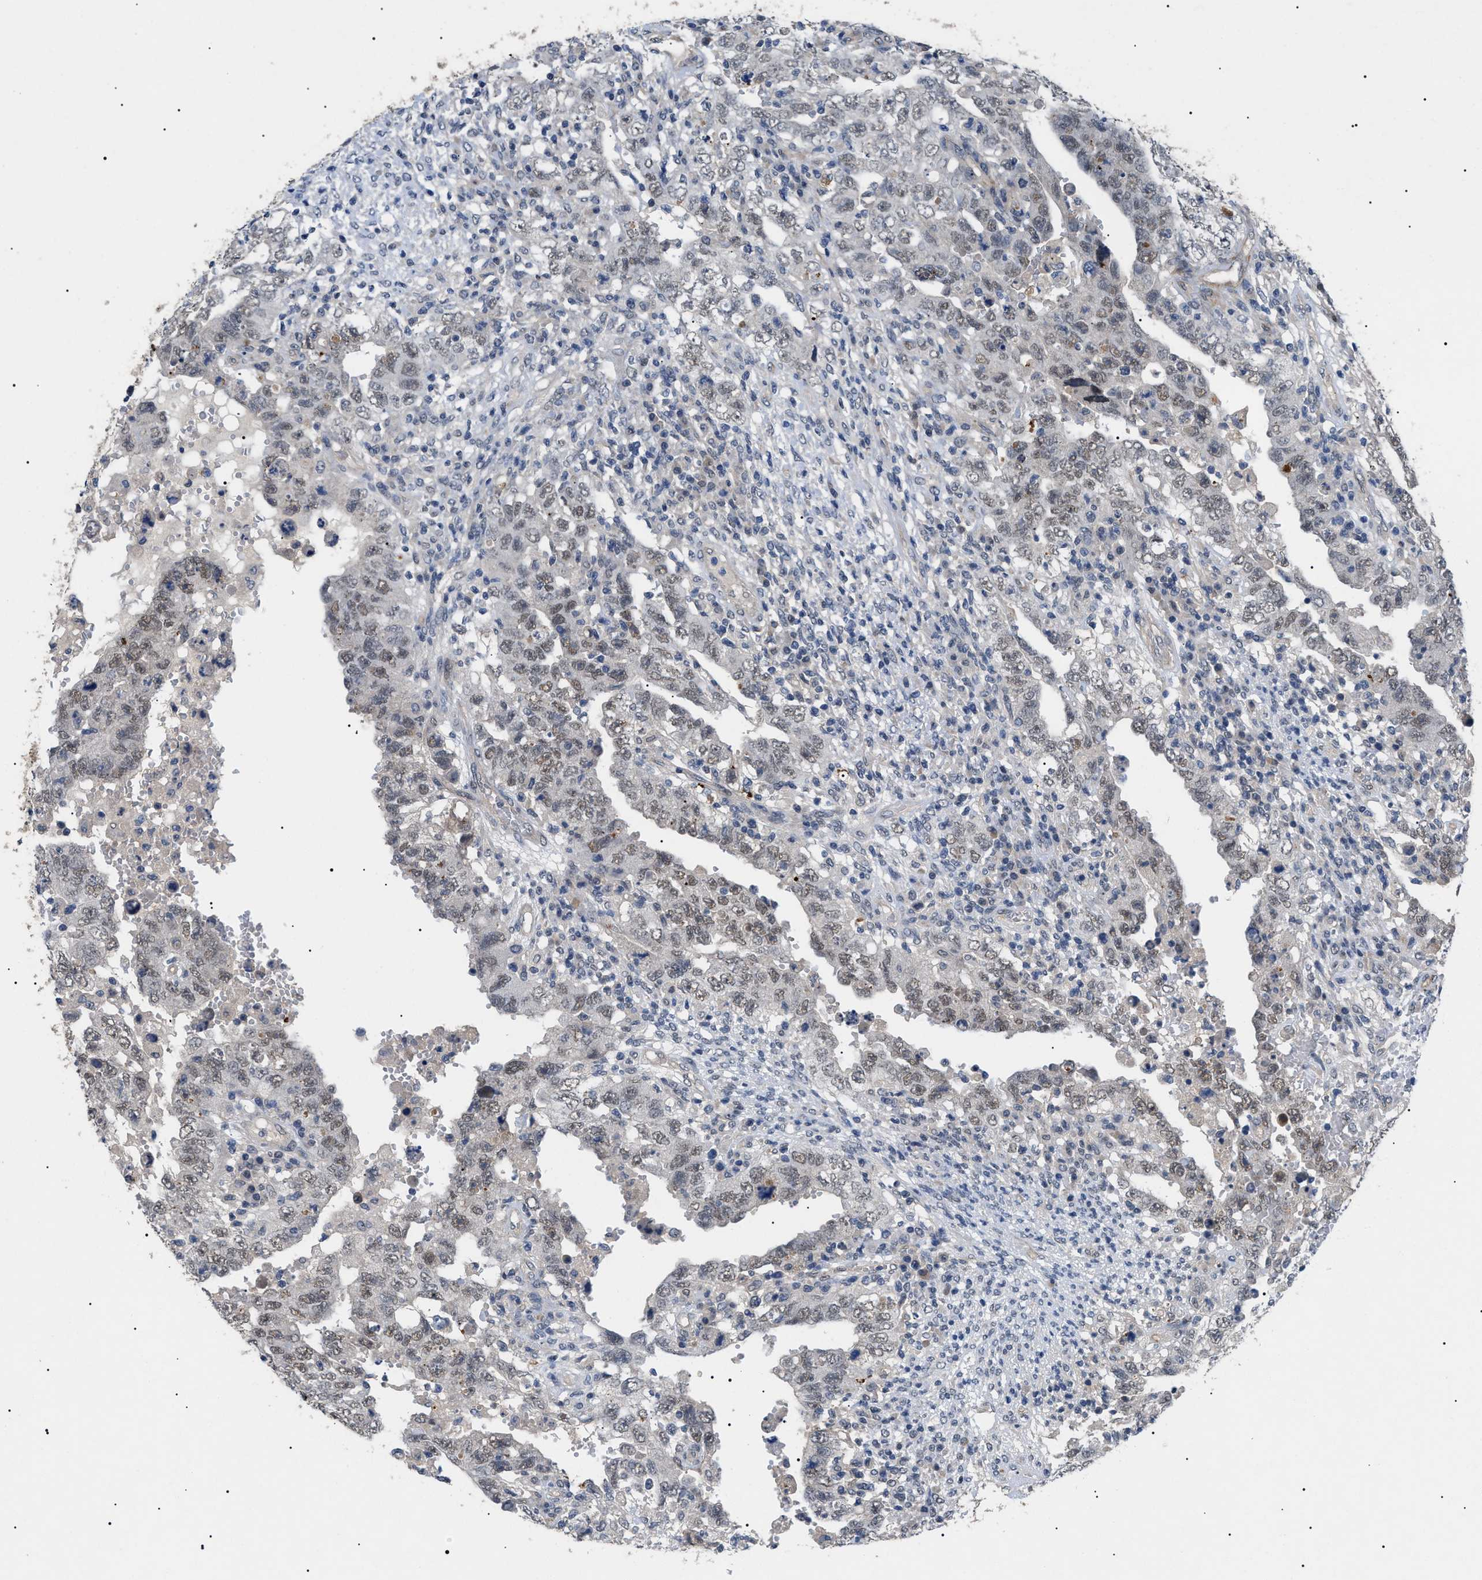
{"staining": {"intensity": "weak", "quantity": ">75%", "location": "nuclear"}, "tissue": "testis cancer", "cell_type": "Tumor cells", "image_type": "cancer", "snomed": [{"axis": "morphology", "description": "Carcinoma, Embryonal, NOS"}, {"axis": "topography", "description": "Testis"}], "caption": "A high-resolution image shows IHC staining of embryonal carcinoma (testis), which demonstrates weak nuclear expression in about >75% of tumor cells.", "gene": "CRCP", "patient": {"sex": "male", "age": 26}}